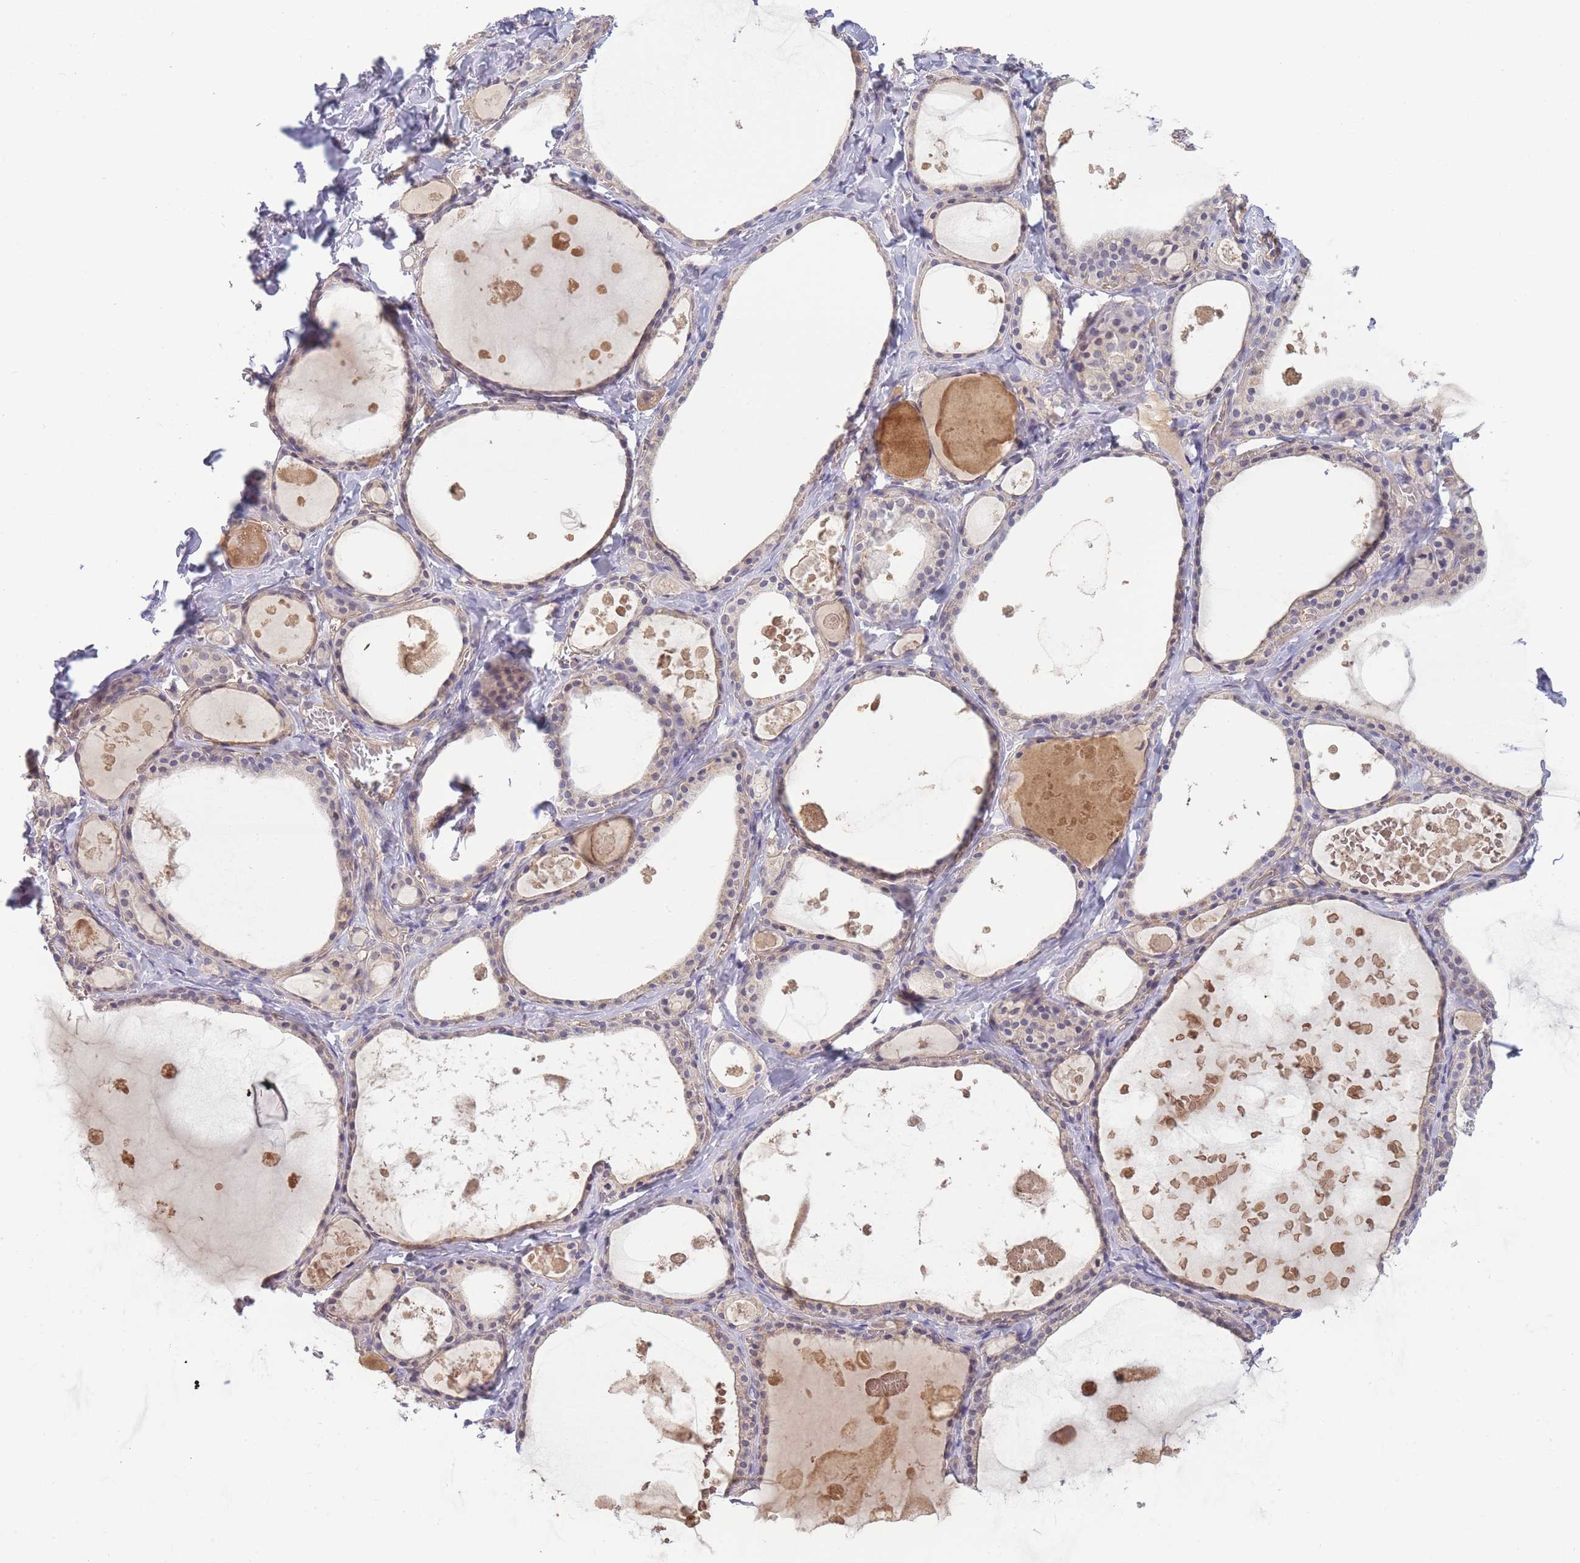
{"staining": {"intensity": "negative", "quantity": "none", "location": "none"}, "tissue": "thyroid gland", "cell_type": "Glandular cells", "image_type": "normal", "snomed": [{"axis": "morphology", "description": "Normal tissue, NOS"}, {"axis": "topography", "description": "Thyroid gland"}], "caption": "An IHC micrograph of normal thyroid gland is shown. There is no staining in glandular cells of thyroid gland. Brightfield microscopy of IHC stained with DAB (brown) and hematoxylin (blue), captured at high magnification.", "gene": "NDUFAF5", "patient": {"sex": "male", "age": 56}}